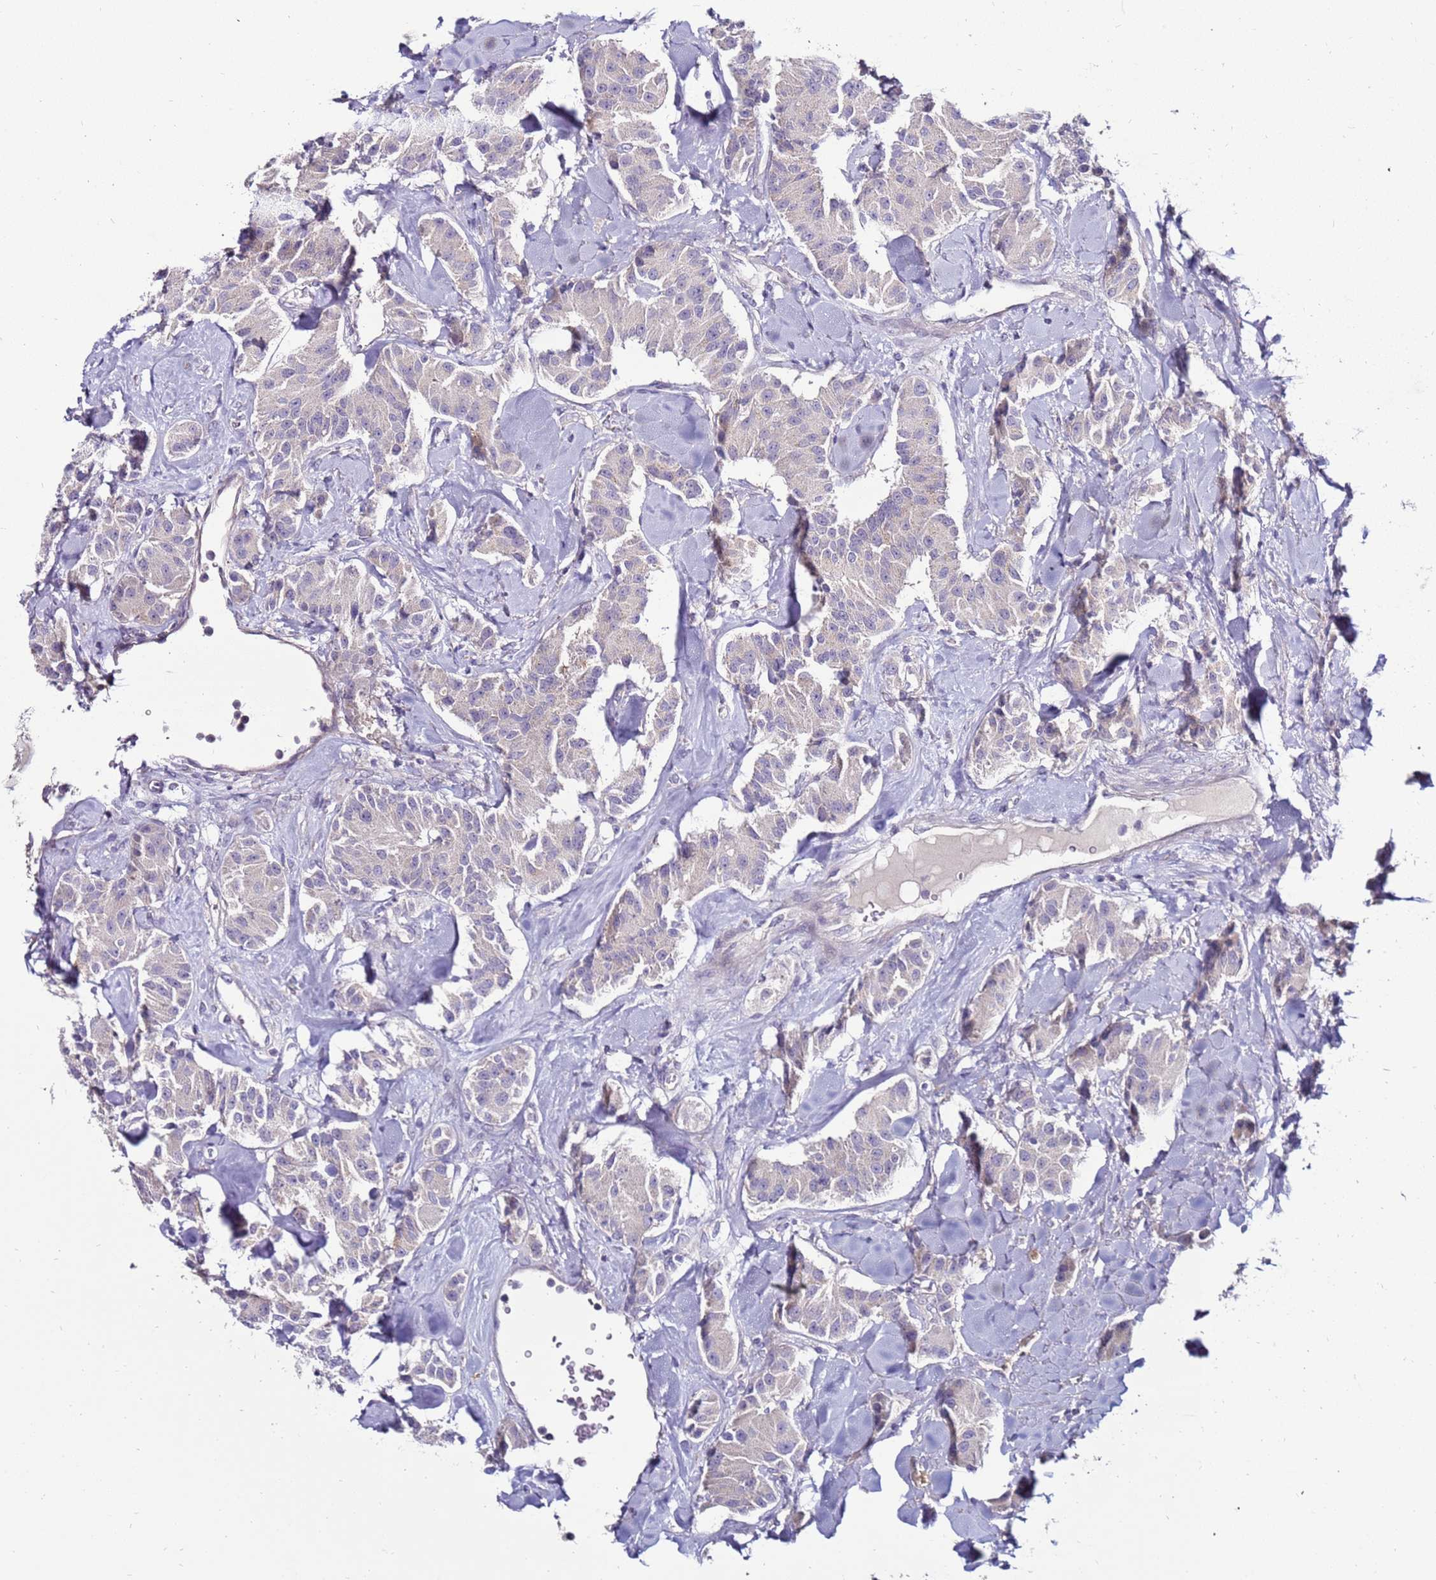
{"staining": {"intensity": "negative", "quantity": "none", "location": "none"}, "tissue": "carcinoid", "cell_type": "Tumor cells", "image_type": "cancer", "snomed": [{"axis": "morphology", "description": "Carcinoid, malignant, NOS"}, {"axis": "topography", "description": "Pancreas"}], "caption": "Tumor cells are negative for brown protein staining in carcinoid. Nuclei are stained in blue.", "gene": "GPN3", "patient": {"sex": "male", "age": 41}}